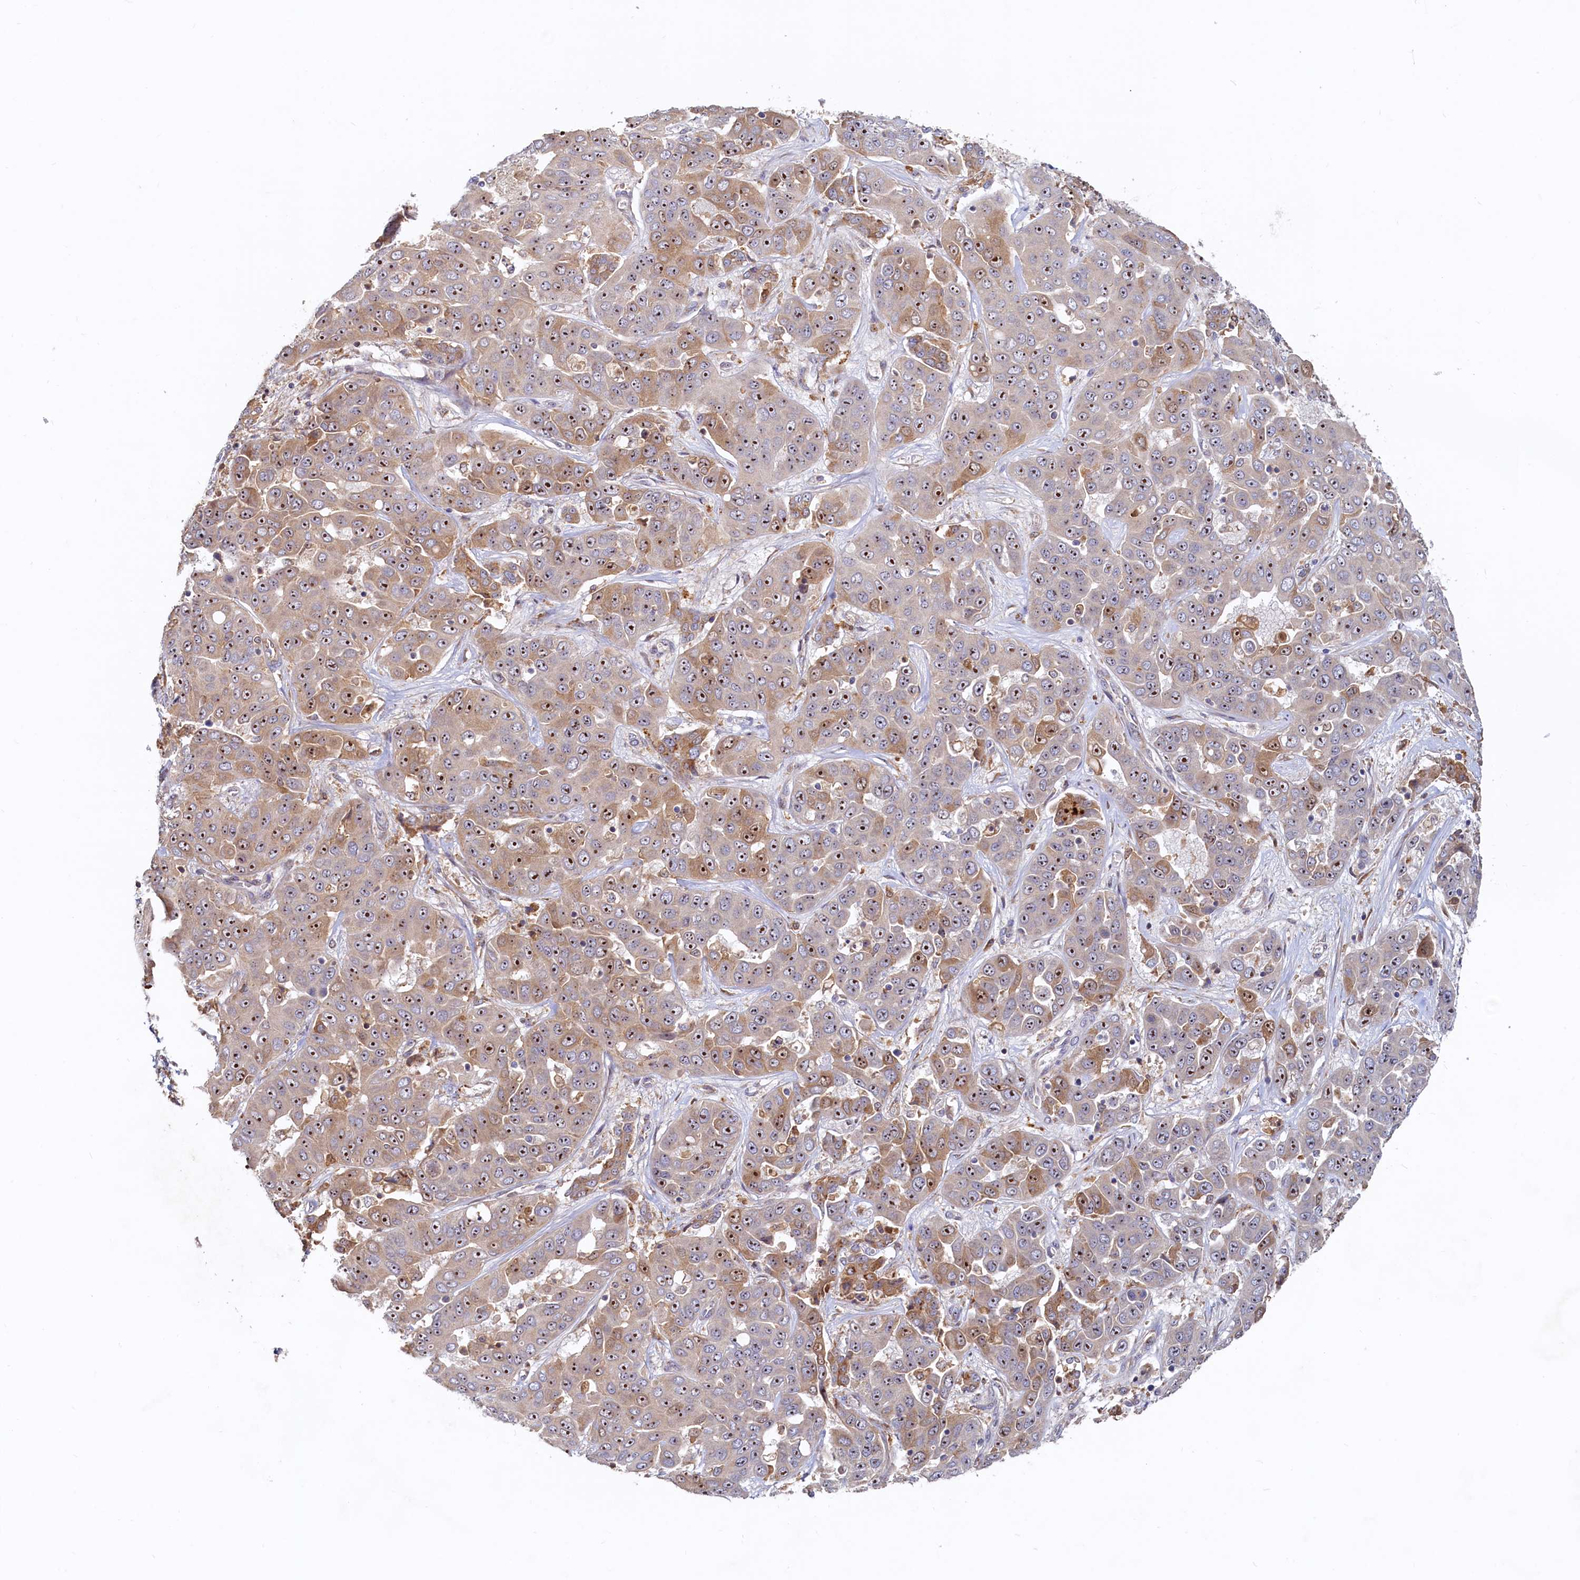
{"staining": {"intensity": "moderate", "quantity": ">75%", "location": "cytoplasmic/membranous,nuclear"}, "tissue": "liver cancer", "cell_type": "Tumor cells", "image_type": "cancer", "snomed": [{"axis": "morphology", "description": "Cholangiocarcinoma"}, {"axis": "topography", "description": "Liver"}], "caption": "Liver cancer tissue demonstrates moderate cytoplasmic/membranous and nuclear staining in about >75% of tumor cells, visualized by immunohistochemistry.", "gene": "RGS7BP", "patient": {"sex": "female", "age": 52}}